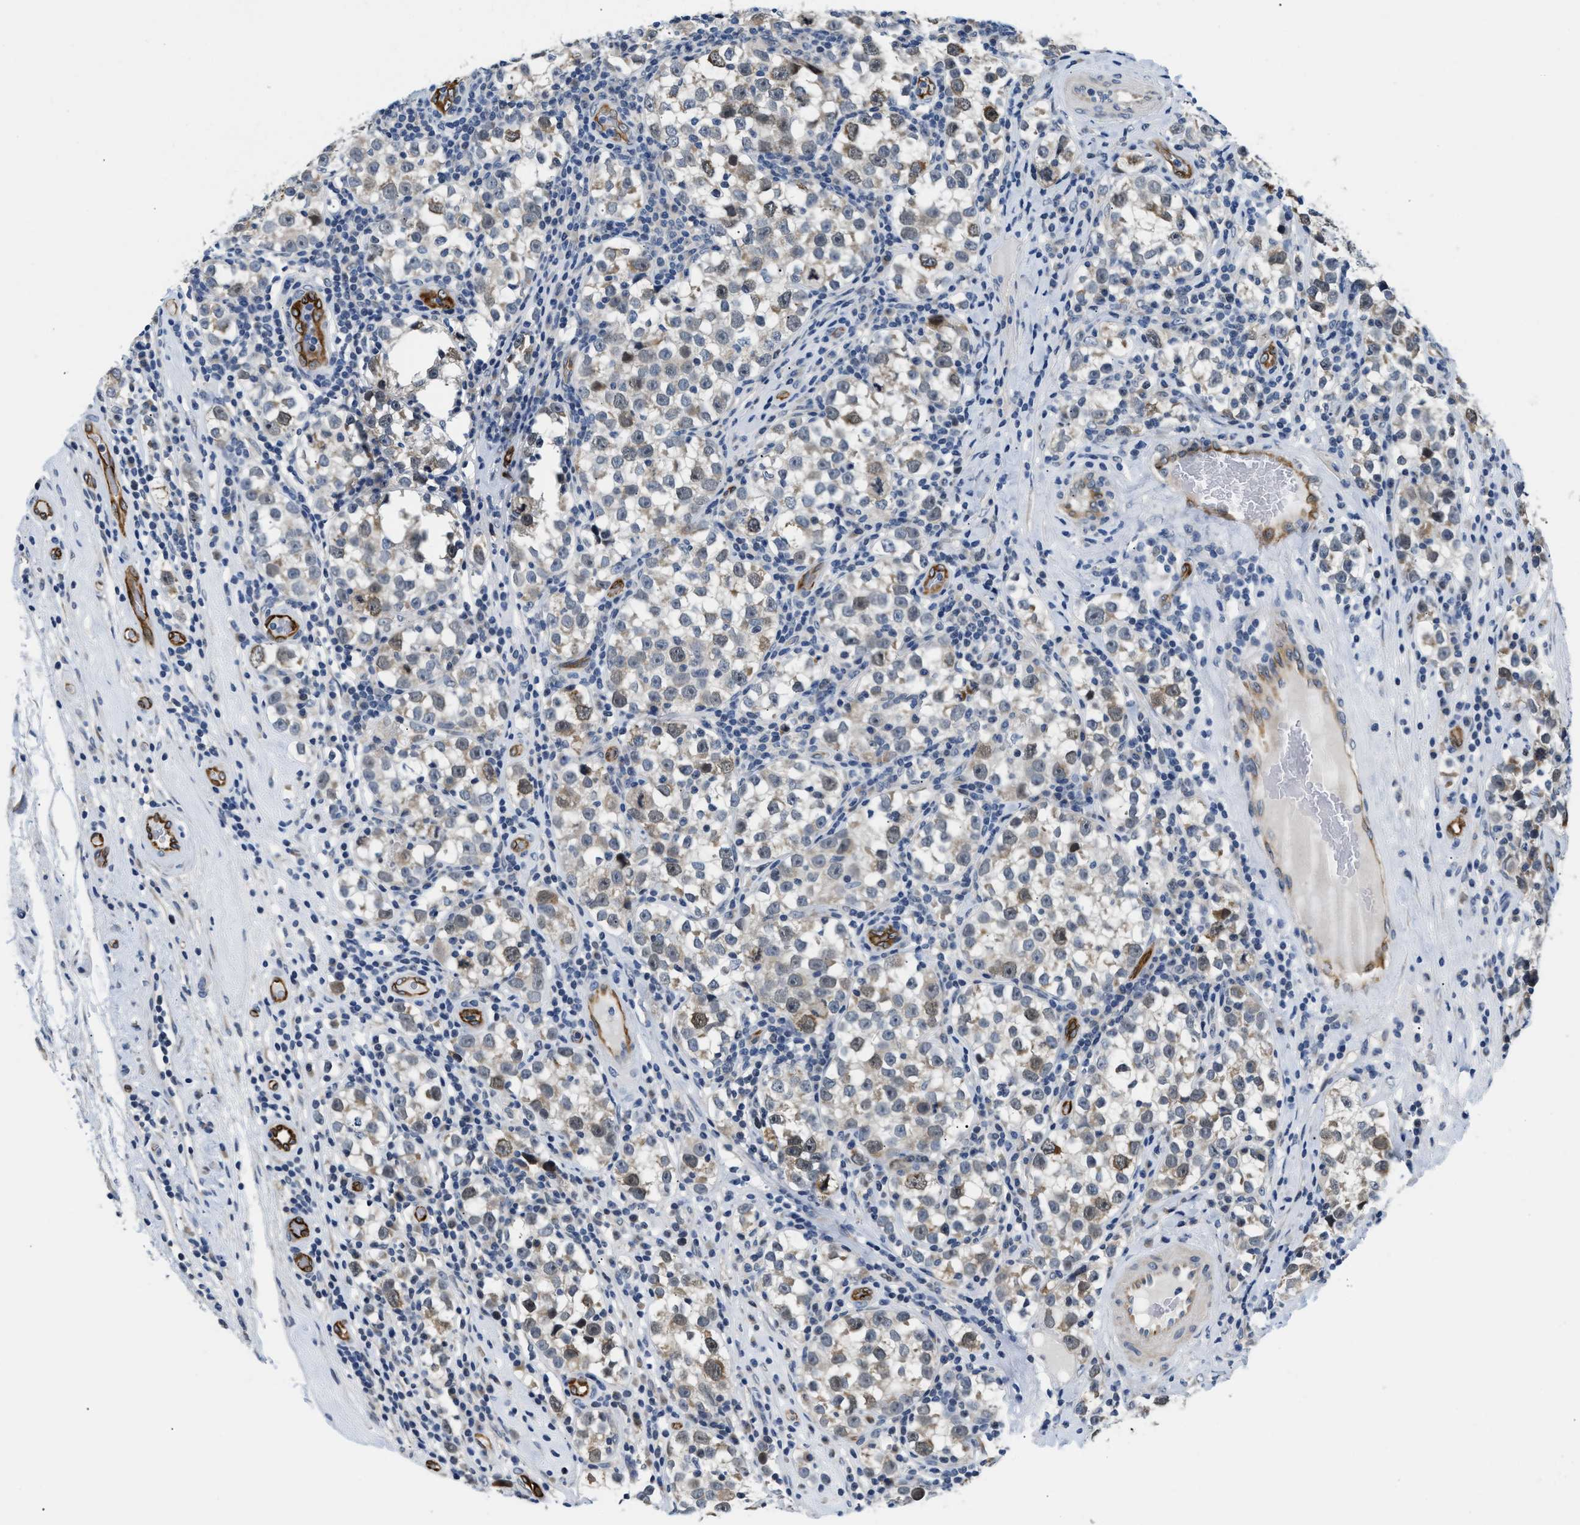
{"staining": {"intensity": "weak", "quantity": "25%-75%", "location": "cytoplasmic/membranous"}, "tissue": "testis cancer", "cell_type": "Tumor cells", "image_type": "cancer", "snomed": [{"axis": "morphology", "description": "Normal tissue, NOS"}, {"axis": "morphology", "description": "Seminoma, NOS"}, {"axis": "topography", "description": "Testis"}], "caption": "Human seminoma (testis) stained with a protein marker displays weak staining in tumor cells.", "gene": "CLGN", "patient": {"sex": "male", "age": 43}}